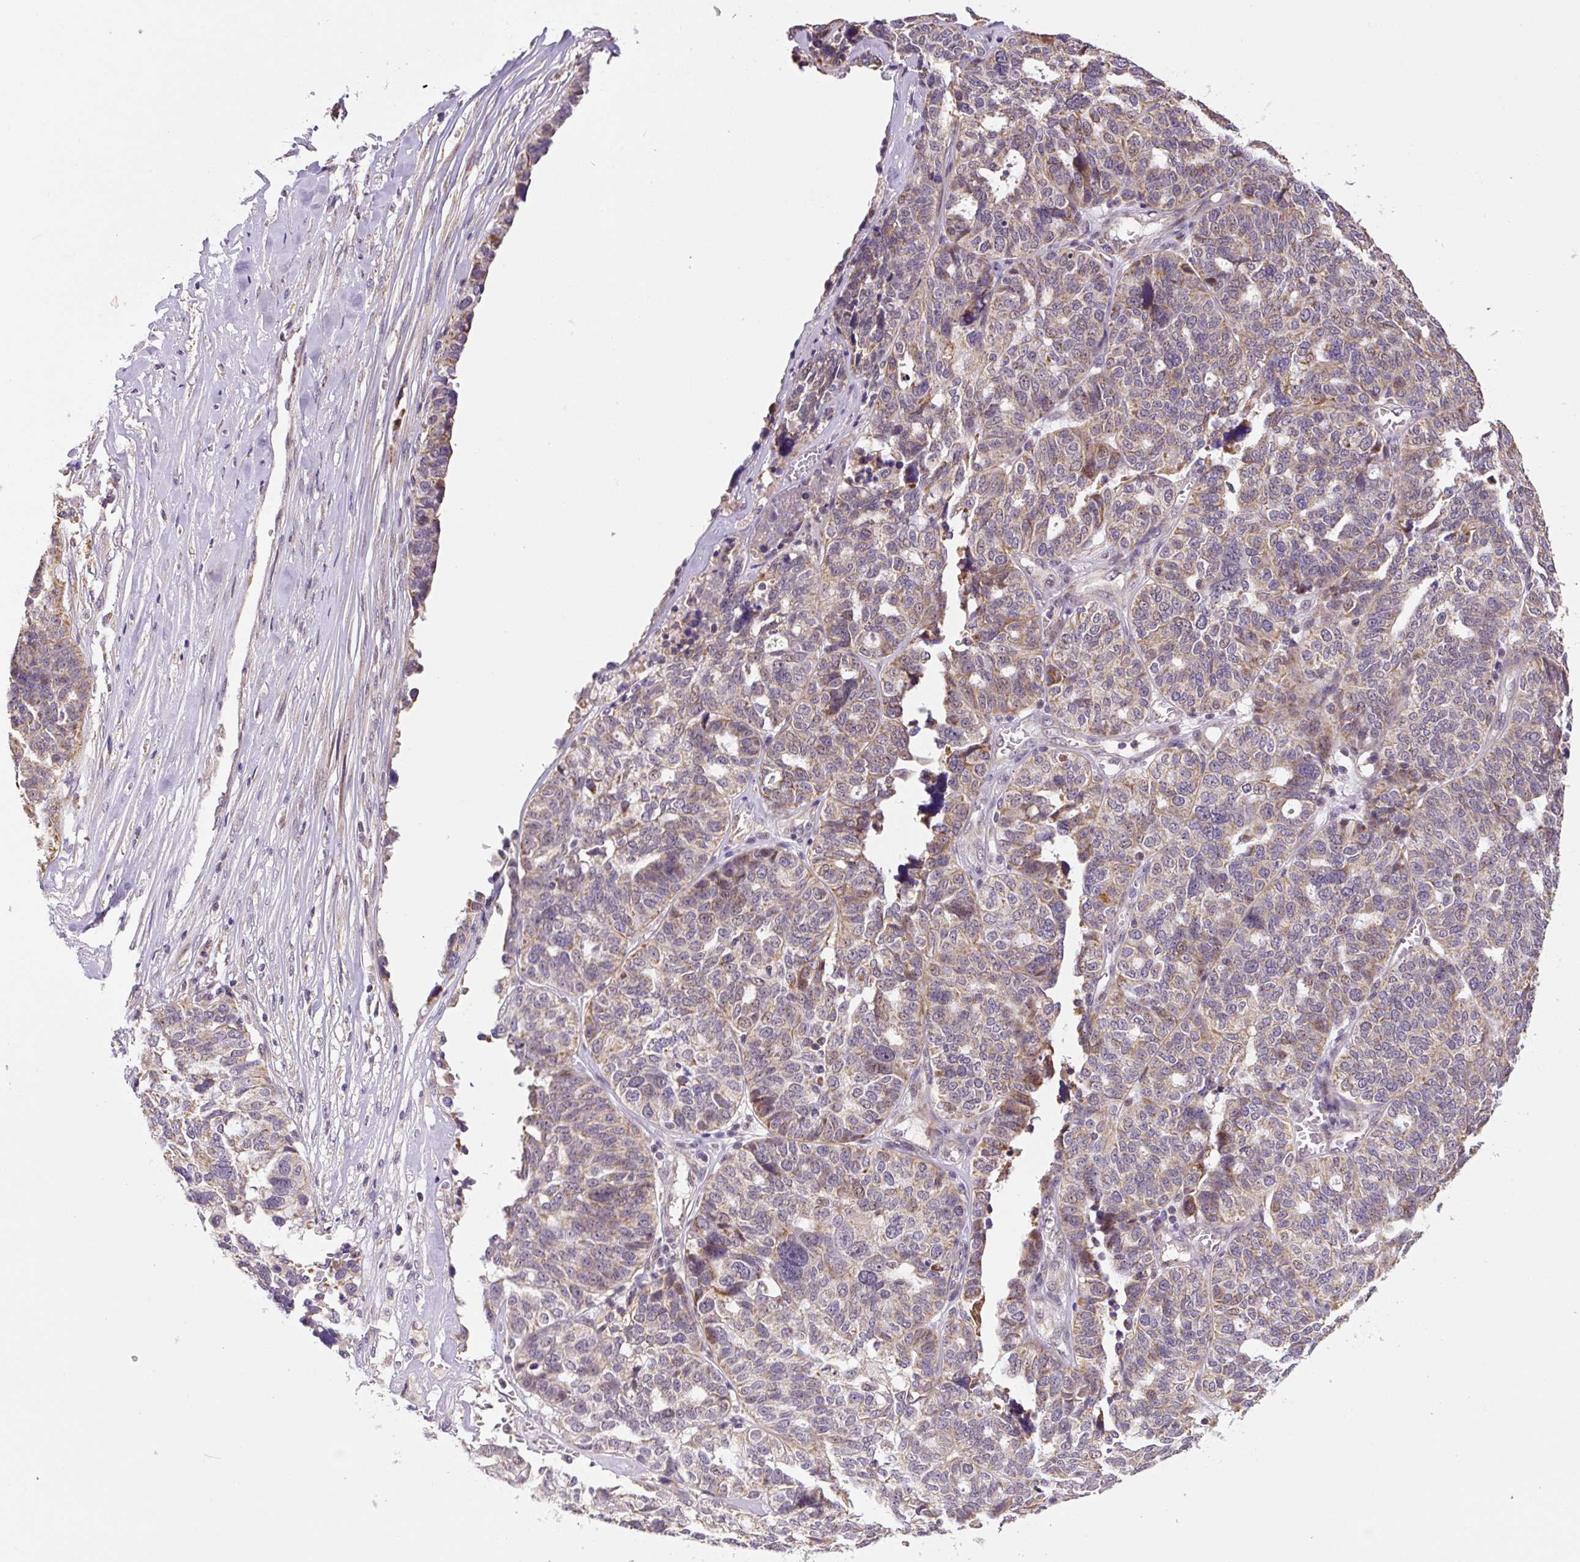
{"staining": {"intensity": "moderate", "quantity": ">75%", "location": "cytoplasmic/membranous"}, "tissue": "ovarian cancer", "cell_type": "Tumor cells", "image_type": "cancer", "snomed": [{"axis": "morphology", "description": "Cystadenocarcinoma, serous, NOS"}, {"axis": "topography", "description": "Ovary"}], "caption": "The micrograph reveals a brown stain indicating the presence of a protein in the cytoplasmic/membranous of tumor cells in serous cystadenocarcinoma (ovarian). (Brightfield microscopy of DAB IHC at high magnification).", "gene": "MFSD9", "patient": {"sex": "female", "age": 59}}